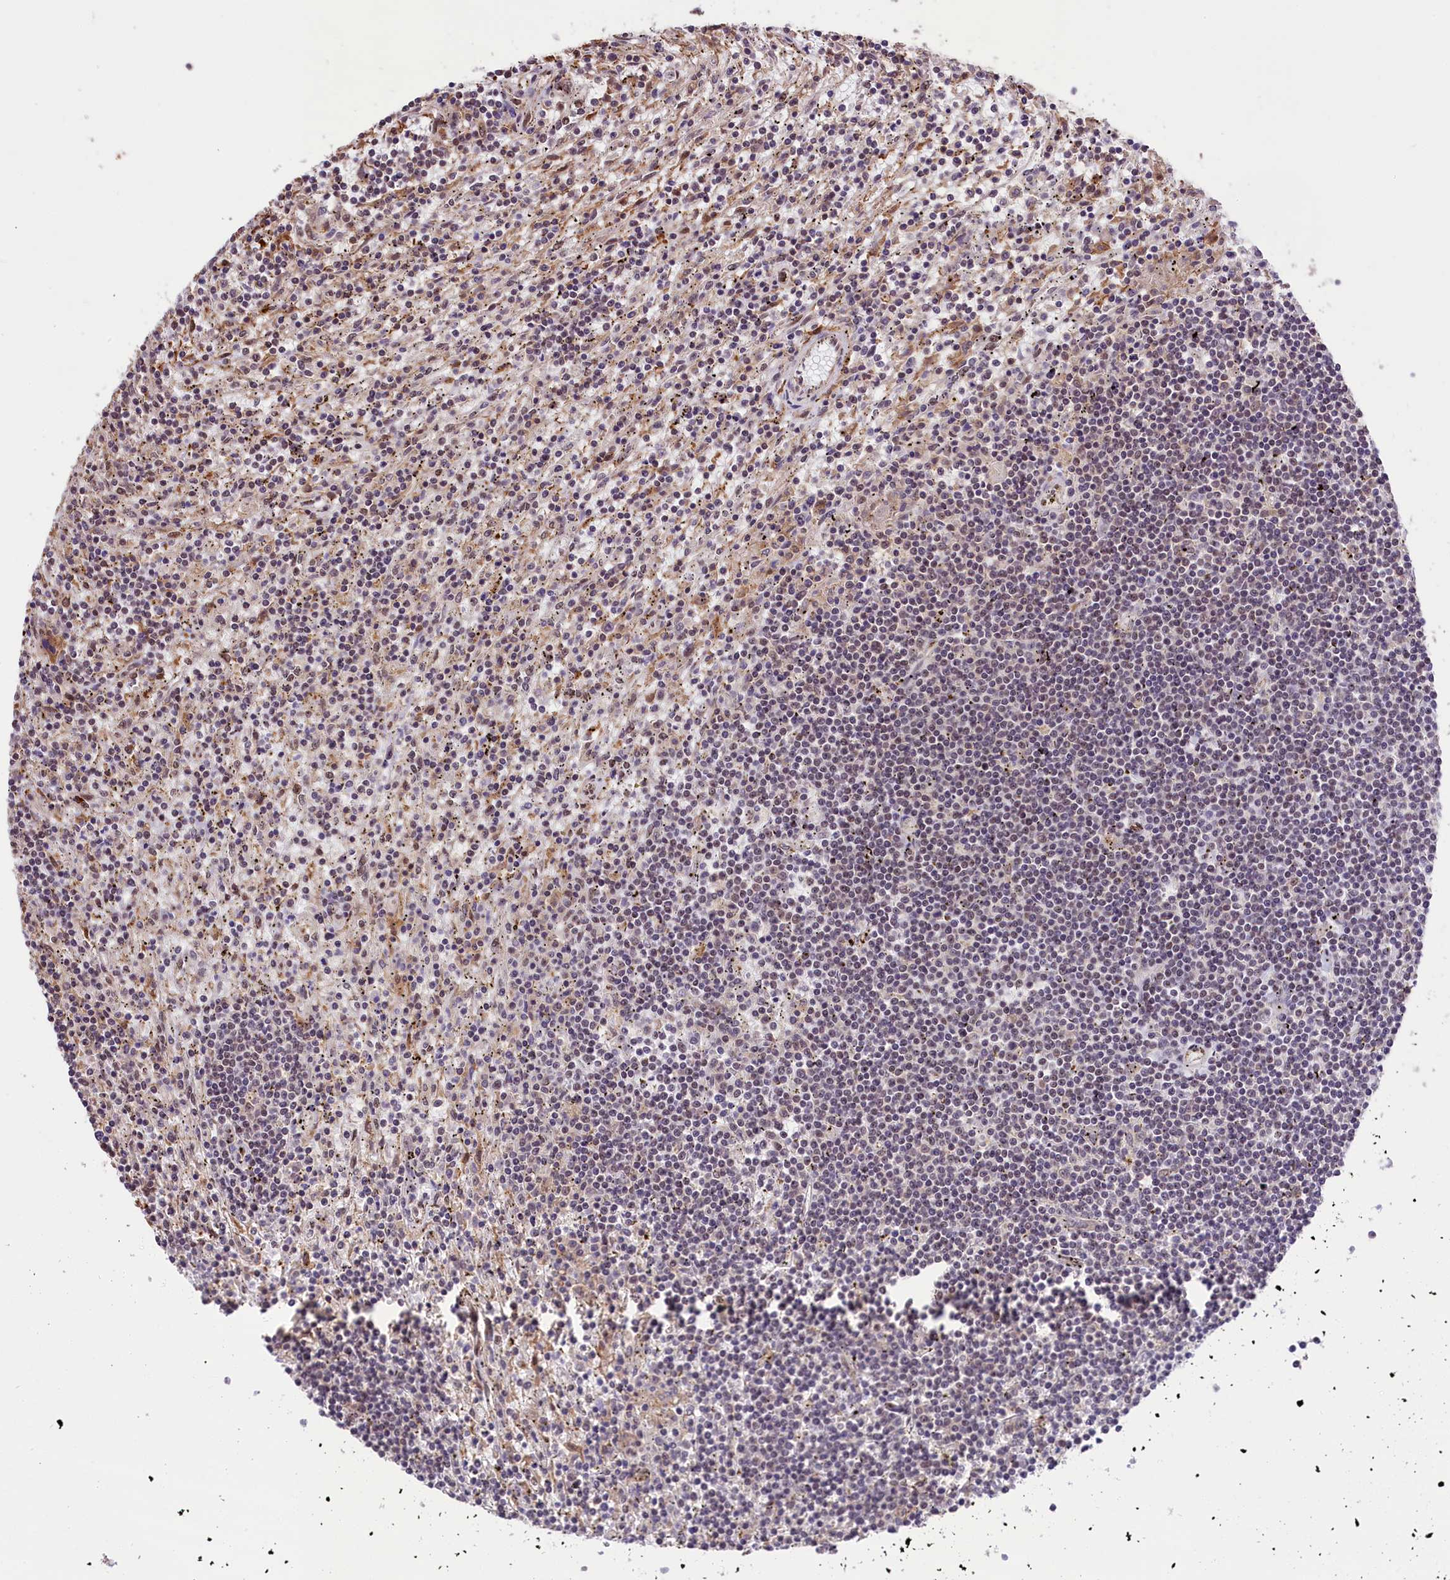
{"staining": {"intensity": "negative", "quantity": "none", "location": "none"}, "tissue": "lymphoma", "cell_type": "Tumor cells", "image_type": "cancer", "snomed": [{"axis": "morphology", "description": "Malignant lymphoma, non-Hodgkin's type, Low grade"}, {"axis": "topography", "description": "Spleen"}], "caption": "Lymphoma was stained to show a protein in brown. There is no significant expression in tumor cells. The staining is performed using DAB (3,3'-diaminobenzidine) brown chromogen with nuclei counter-stained in using hematoxylin.", "gene": "MRPL54", "patient": {"sex": "male", "age": 76}}